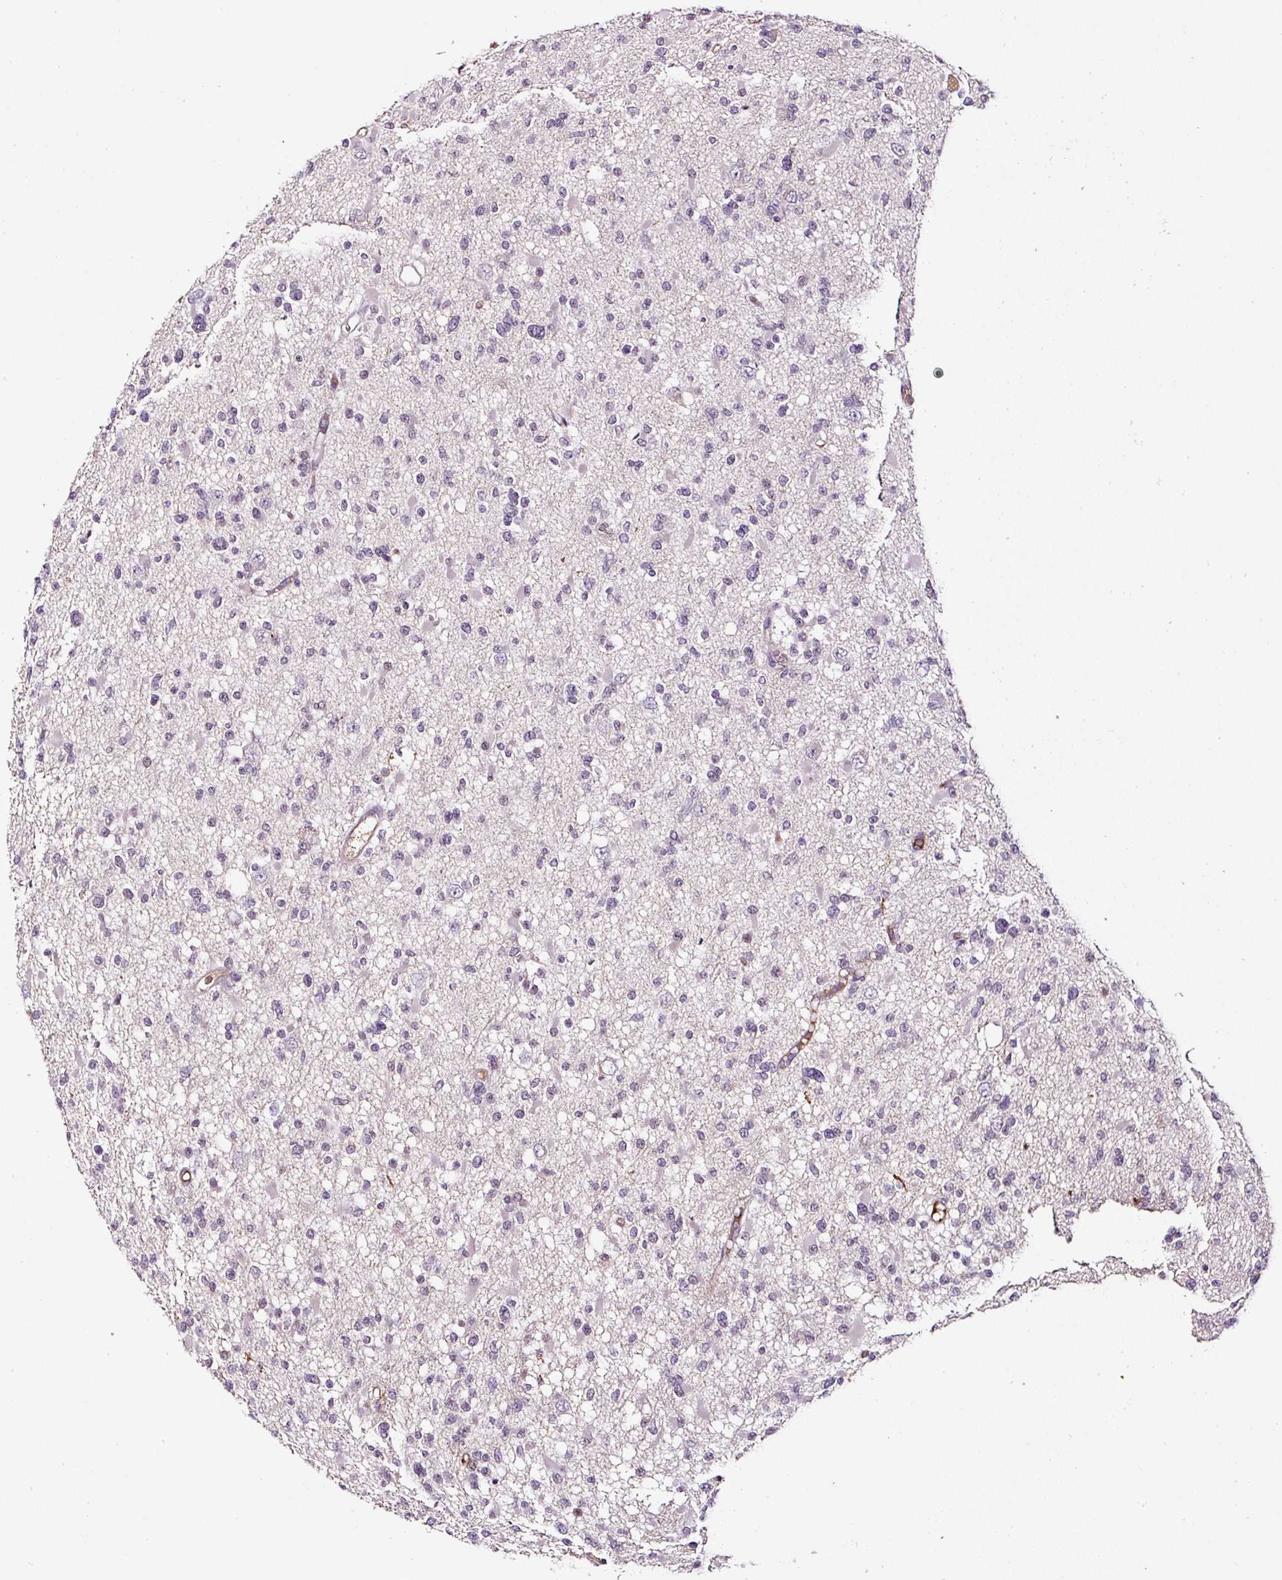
{"staining": {"intensity": "negative", "quantity": "none", "location": "none"}, "tissue": "glioma", "cell_type": "Tumor cells", "image_type": "cancer", "snomed": [{"axis": "morphology", "description": "Glioma, malignant, Low grade"}, {"axis": "topography", "description": "Brain"}], "caption": "Glioma was stained to show a protein in brown. There is no significant positivity in tumor cells. (DAB (3,3'-diaminobenzidine) immunohistochemistry with hematoxylin counter stain).", "gene": "LRRC24", "patient": {"sex": "female", "age": 22}}